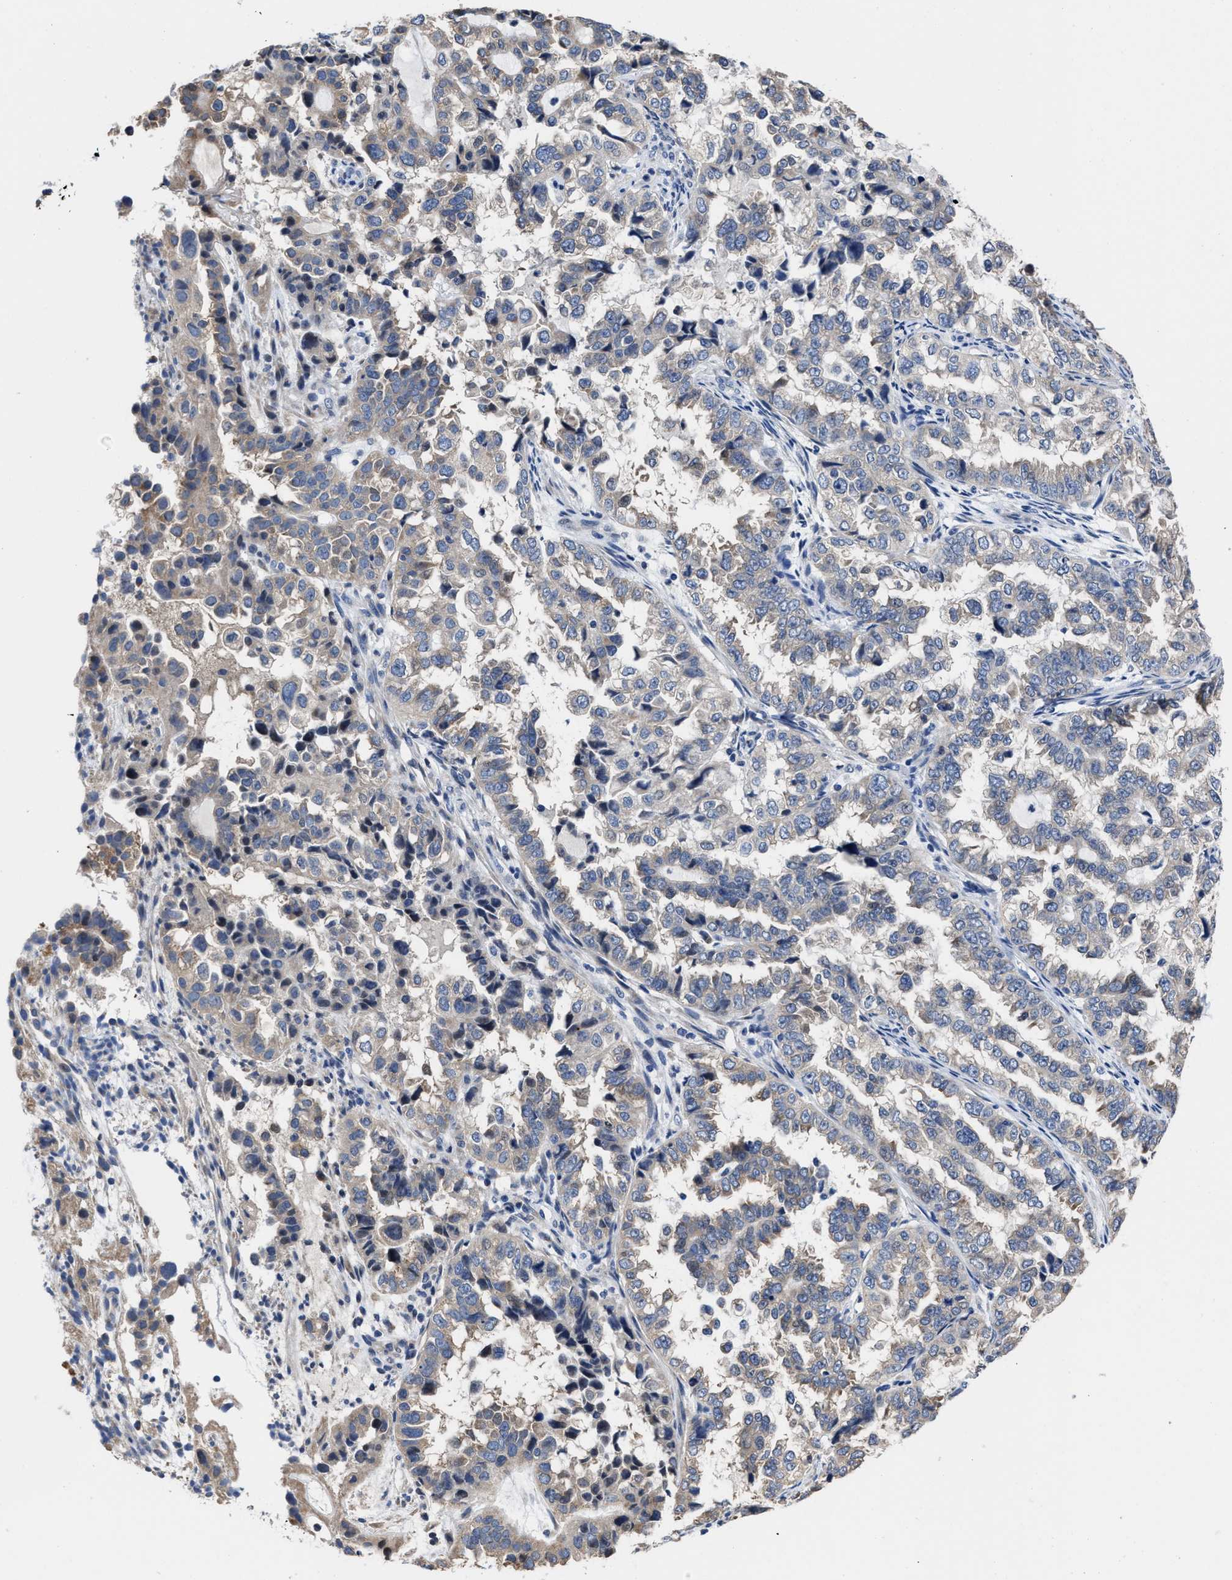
{"staining": {"intensity": "weak", "quantity": "<25%", "location": "cytoplasmic/membranous"}, "tissue": "endometrial cancer", "cell_type": "Tumor cells", "image_type": "cancer", "snomed": [{"axis": "morphology", "description": "Adenocarcinoma, NOS"}, {"axis": "topography", "description": "Endometrium"}], "caption": "High power microscopy micrograph of an immunohistochemistry (IHC) micrograph of adenocarcinoma (endometrial), revealing no significant staining in tumor cells. Brightfield microscopy of immunohistochemistry stained with DAB (brown) and hematoxylin (blue), captured at high magnification.", "gene": "HOOK1", "patient": {"sex": "female", "age": 85}}